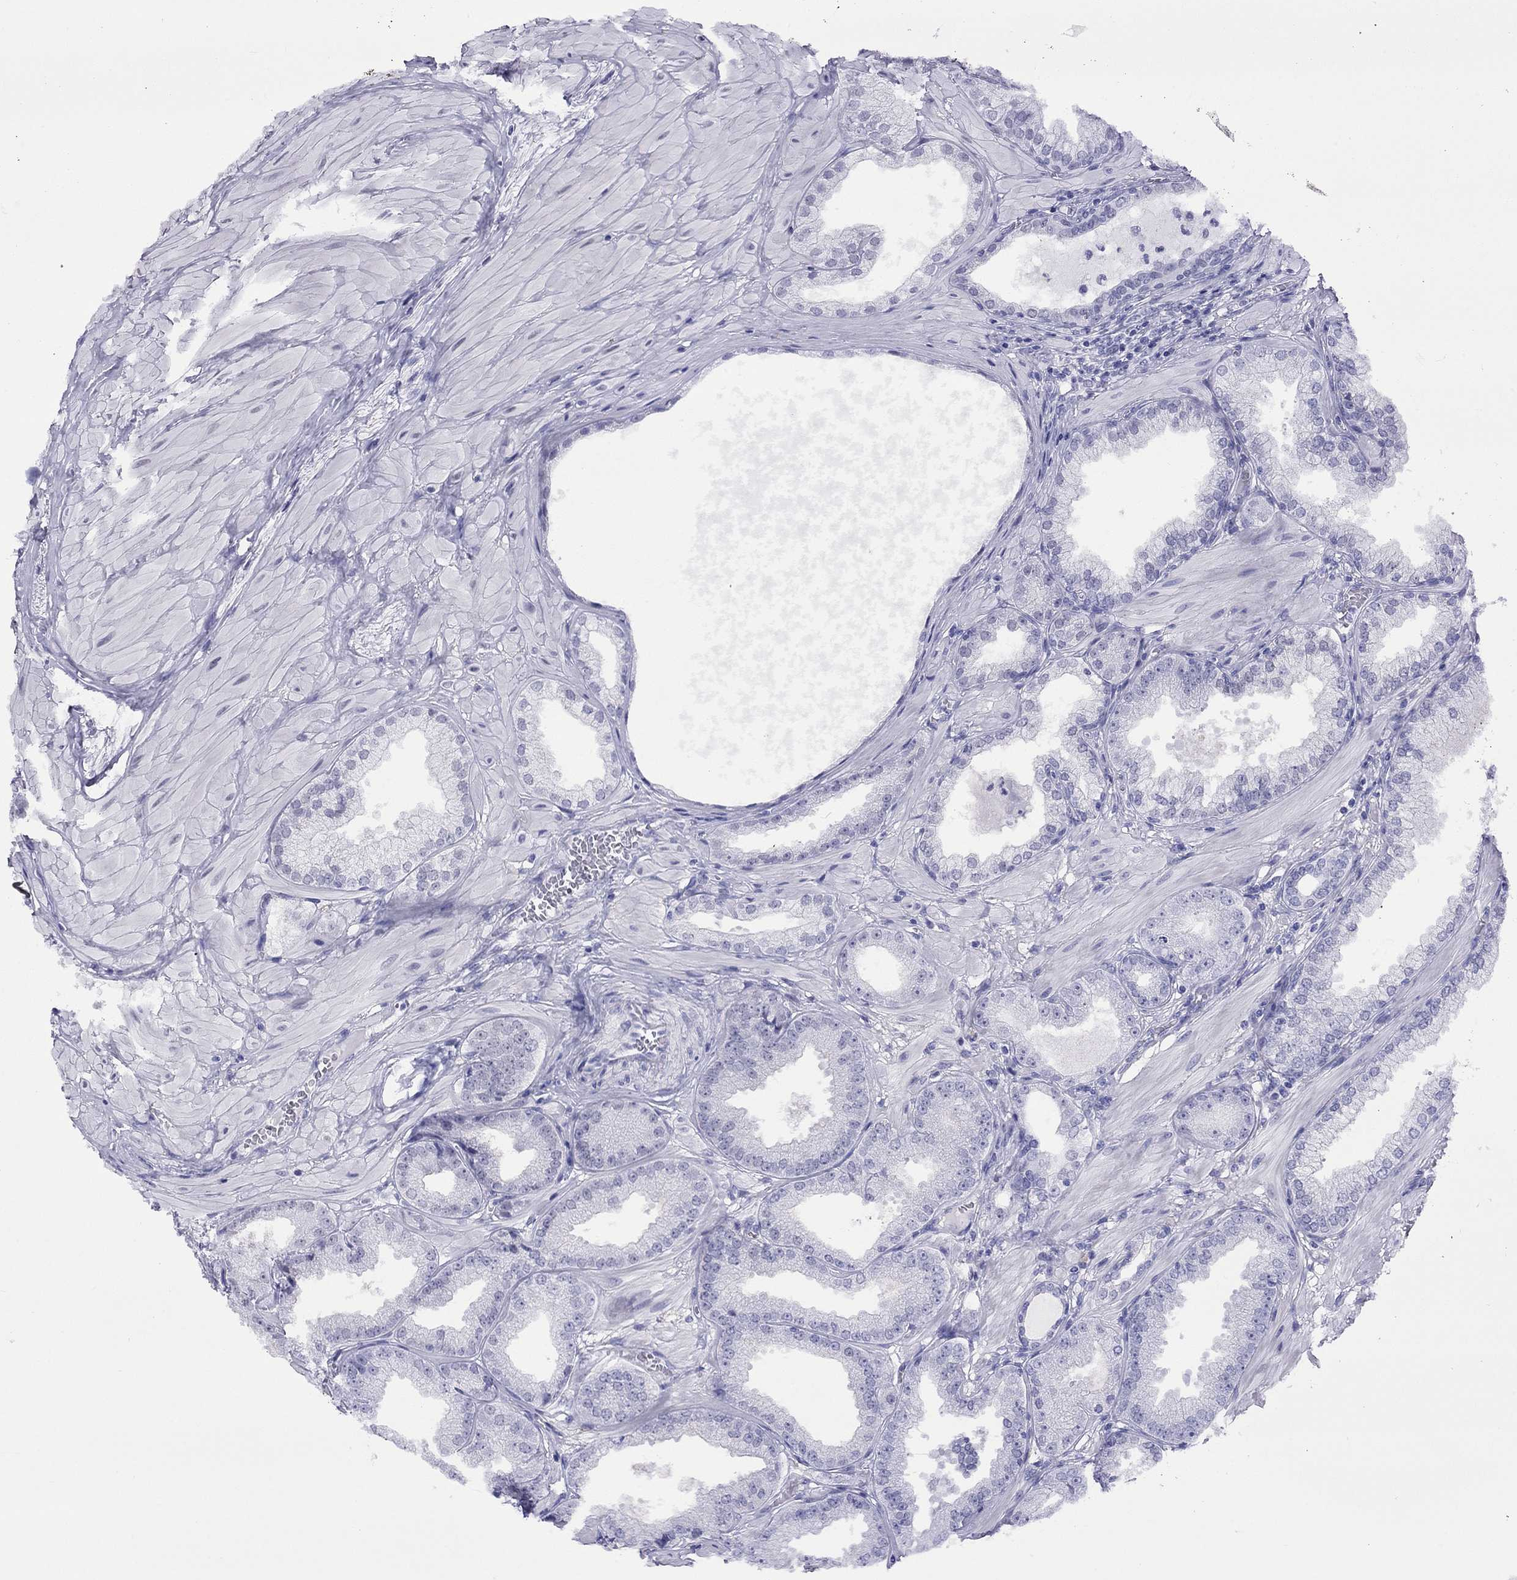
{"staining": {"intensity": "negative", "quantity": "none", "location": "none"}, "tissue": "prostate cancer", "cell_type": "Tumor cells", "image_type": "cancer", "snomed": [{"axis": "morphology", "description": "Adenocarcinoma, Low grade"}, {"axis": "topography", "description": "Prostate"}], "caption": "This is an immunohistochemistry (IHC) histopathology image of human prostate cancer (low-grade adenocarcinoma). There is no expression in tumor cells.", "gene": "SLC30A8", "patient": {"sex": "male", "age": 55}}